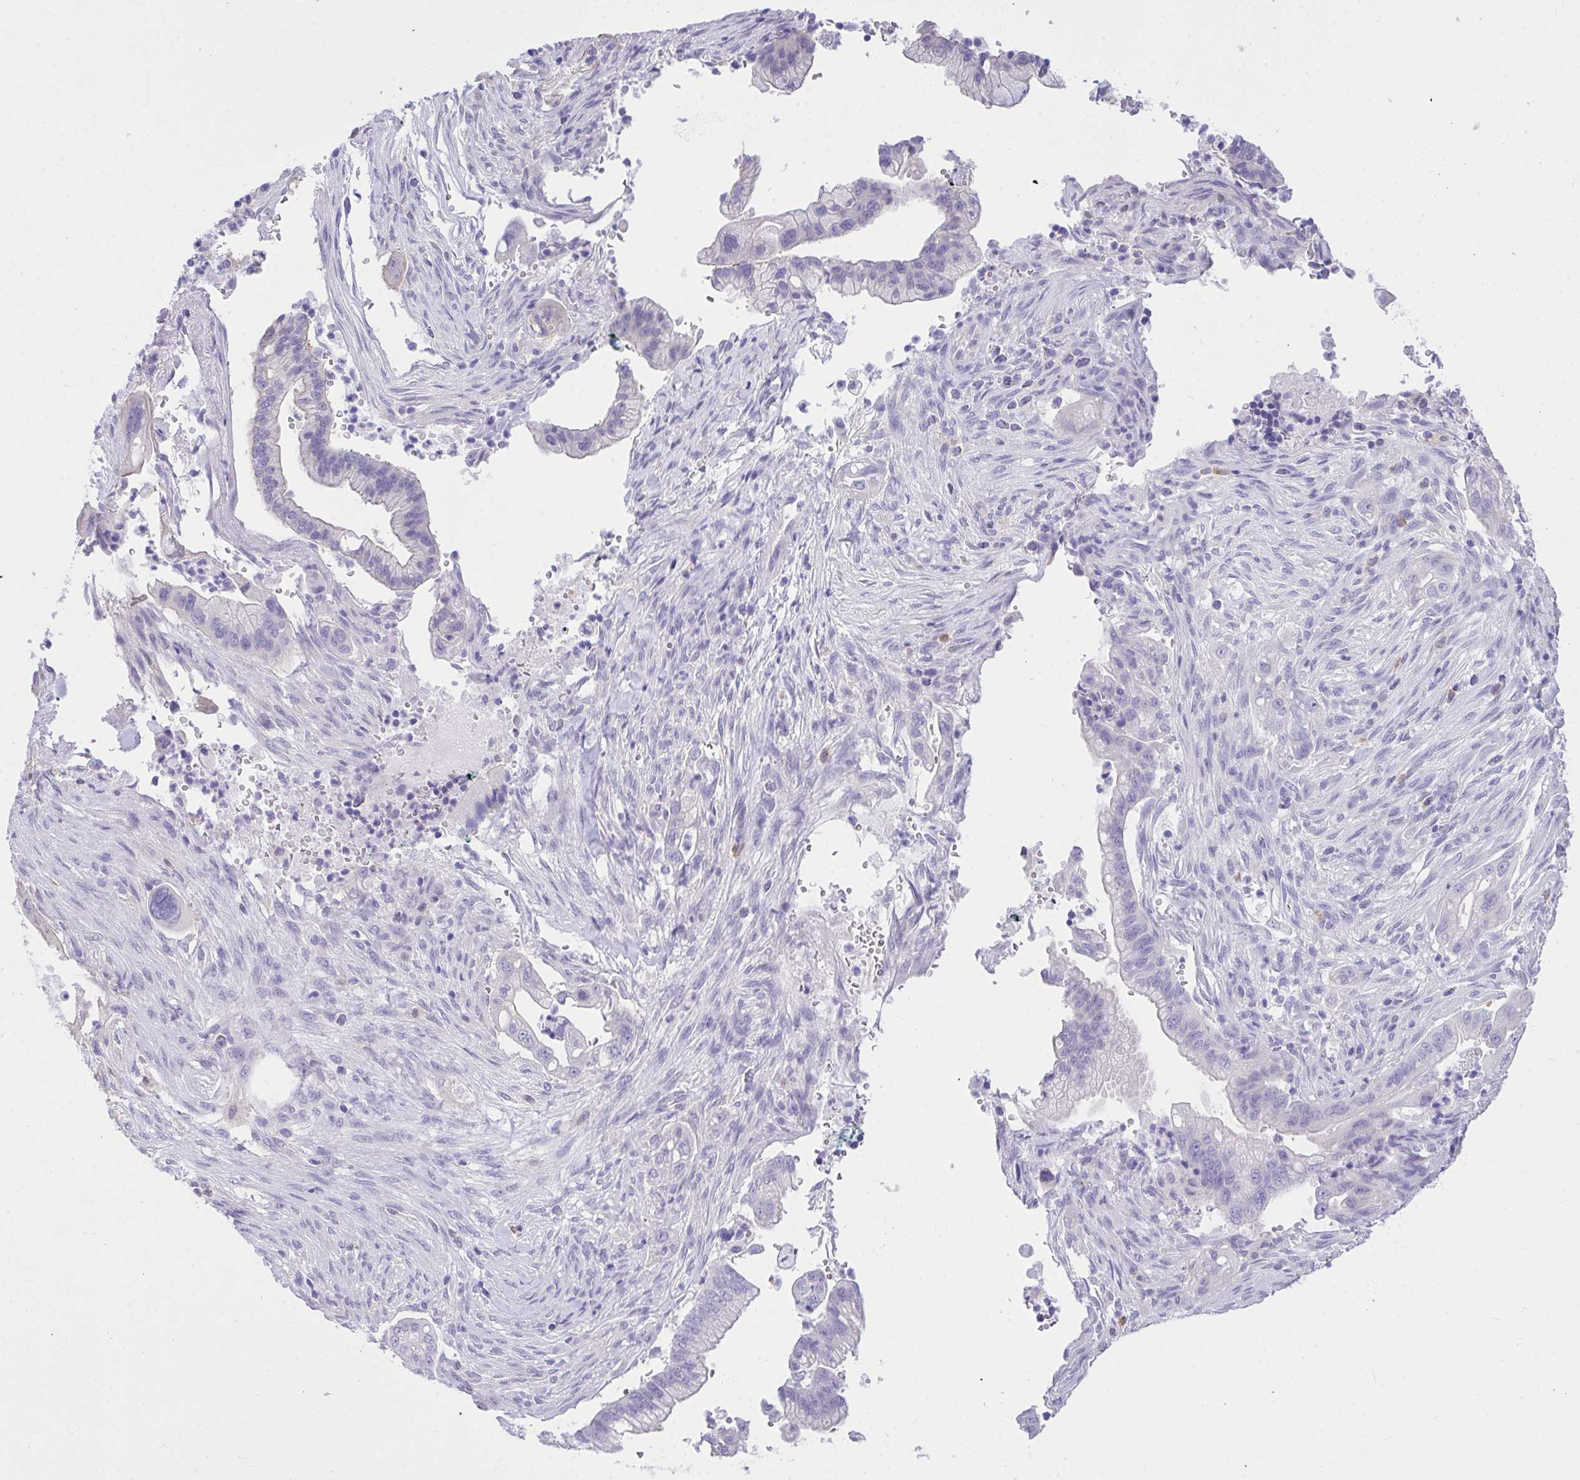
{"staining": {"intensity": "negative", "quantity": "none", "location": "none"}, "tissue": "pancreatic cancer", "cell_type": "Tumor cells", "image_type": "cancer", "snomed": [{"axis": "morphology", "description": "Adenocarcinoma, NOS"}, {"axis": "topography", "description": "Pancreas"}], "caption": "Pancreatic cancer (adenocarcinoma) was stained to show a protein in brown. There is no significant expression in tumor cells. Nuclei are stained in blue.", "gene": "PSD", "patient": {"sex": "male", "age": 44}}